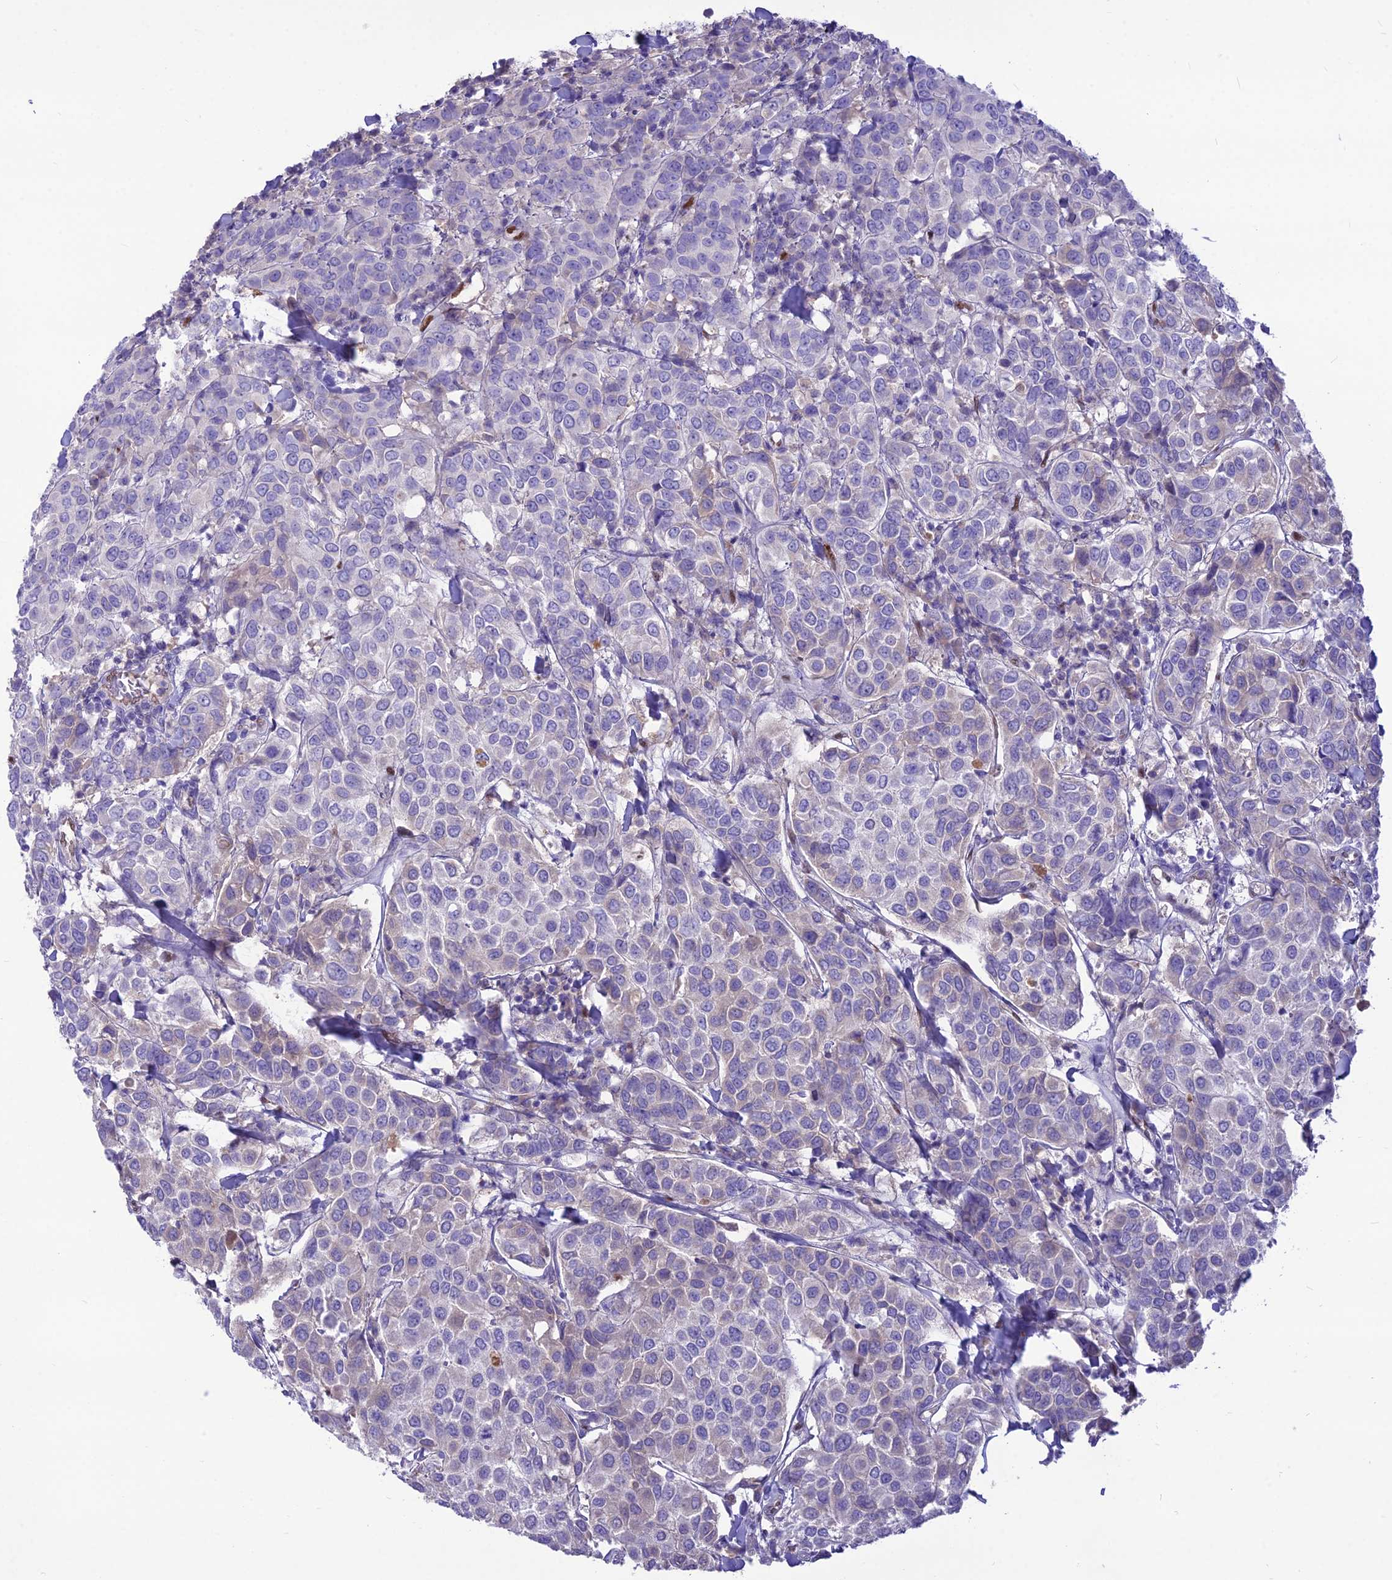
{"staining": {"intensity": "negative", "quantity": "none", "location": "none"}, "tissue": "breast cancer", "cell_type": "Tumor cells", "image_type": "cancer", "snomed": [{"axis": "morphology", "description": "Duct carcinoma"}, {"axis": "topography", "description": "Breast"}], "caption": "Micrograph shows no protein staining in tumor cells of invasive ductal carcinoma (breast) tissue.", "gene": "NOVA2", "patient": {"sex": "female", "age": 55}}